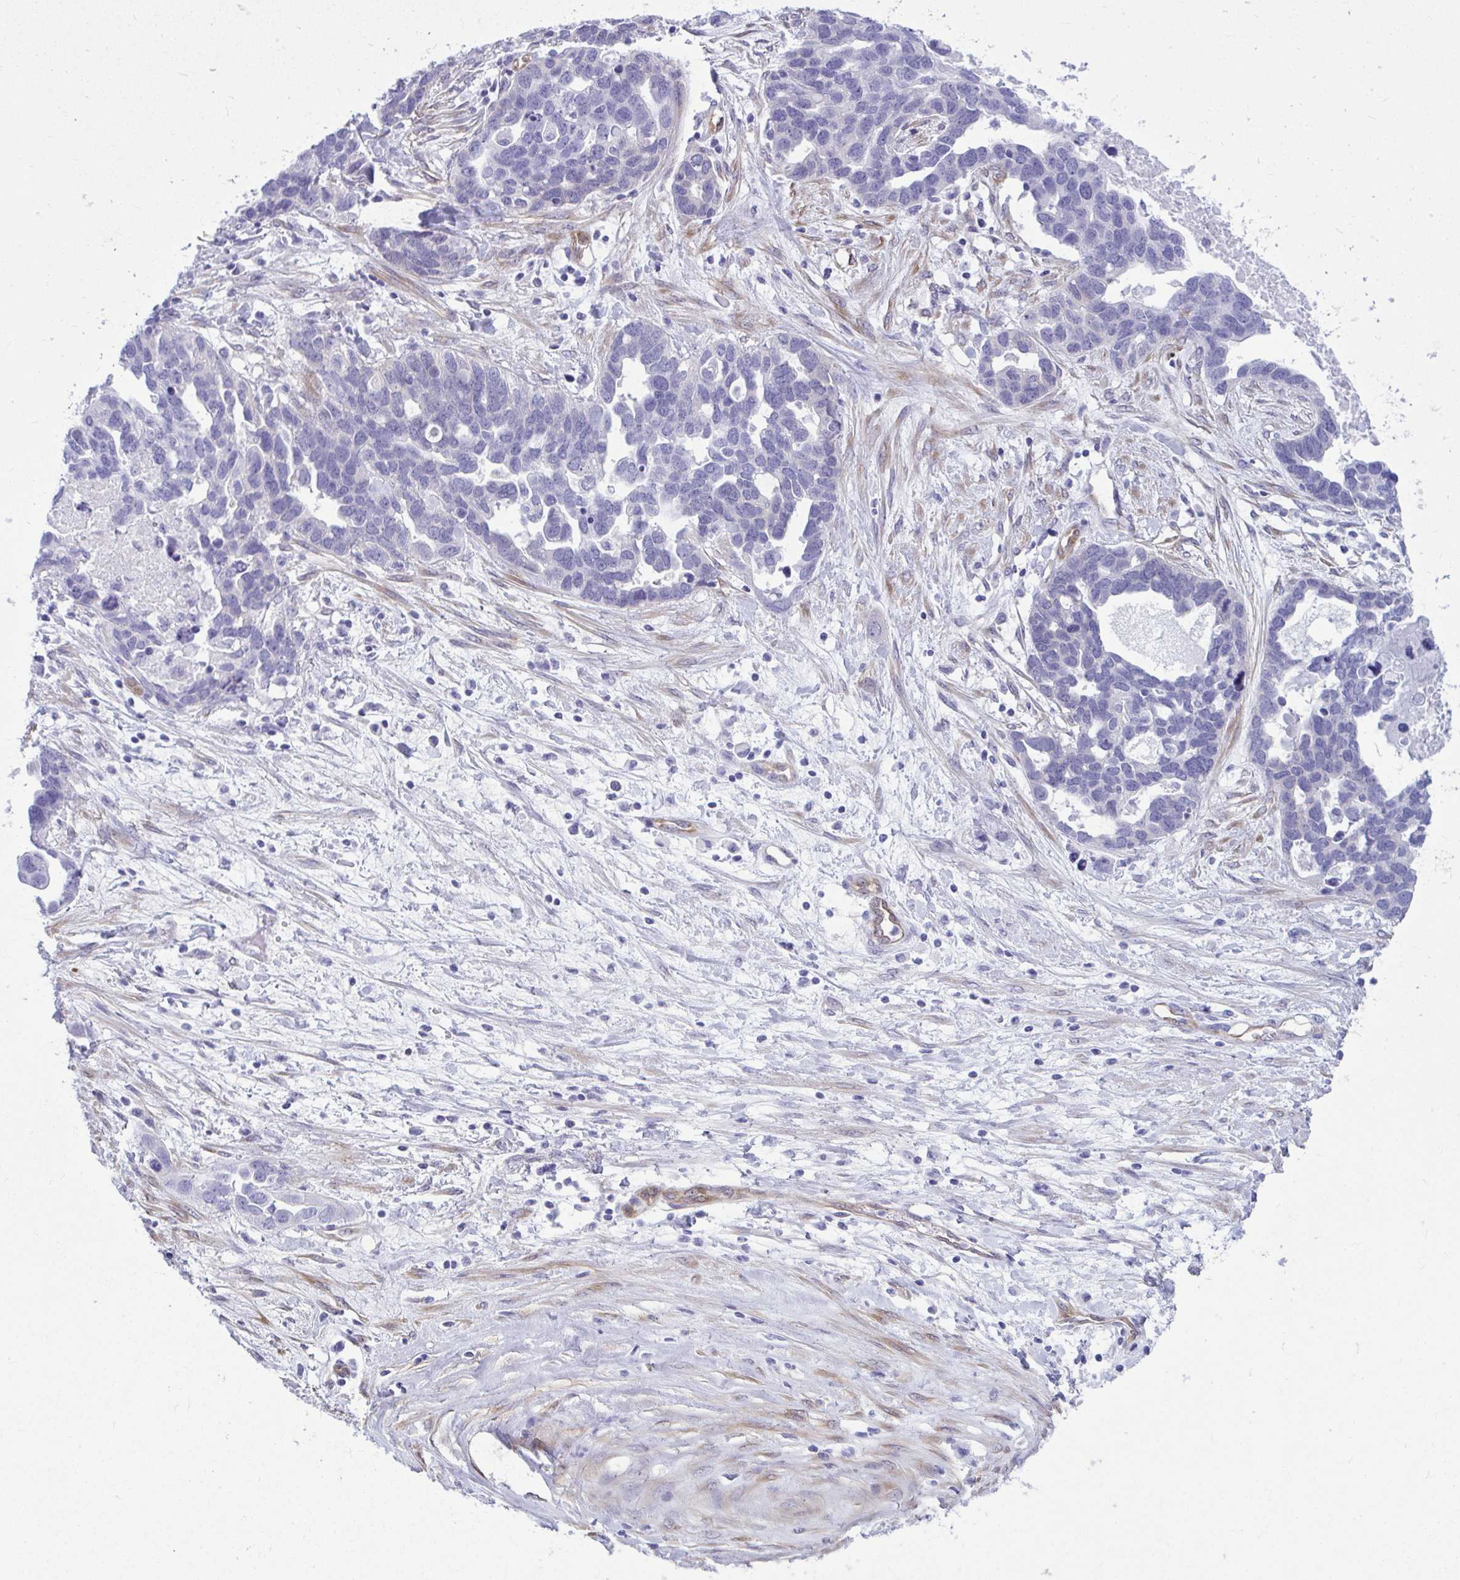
{"staining": {"intensity": "negative", "quantity": "none", "location": "none"}, "tissue": "ovarian cancer", "cell_type": "Tumor cells", "image_type": "cancer", "snomed": [{"axis": "morphology", "description": "Cystadenocarcinoma, serous, NOS"}, {"axis": "topography", "description": "Ovary"}], "caption": "This is an IHC histopathology image of human ovarian cancer. There is no staining in tumor cells.", "gene": "LIMS2", "patient": {"sex": "female", "age": 54}}